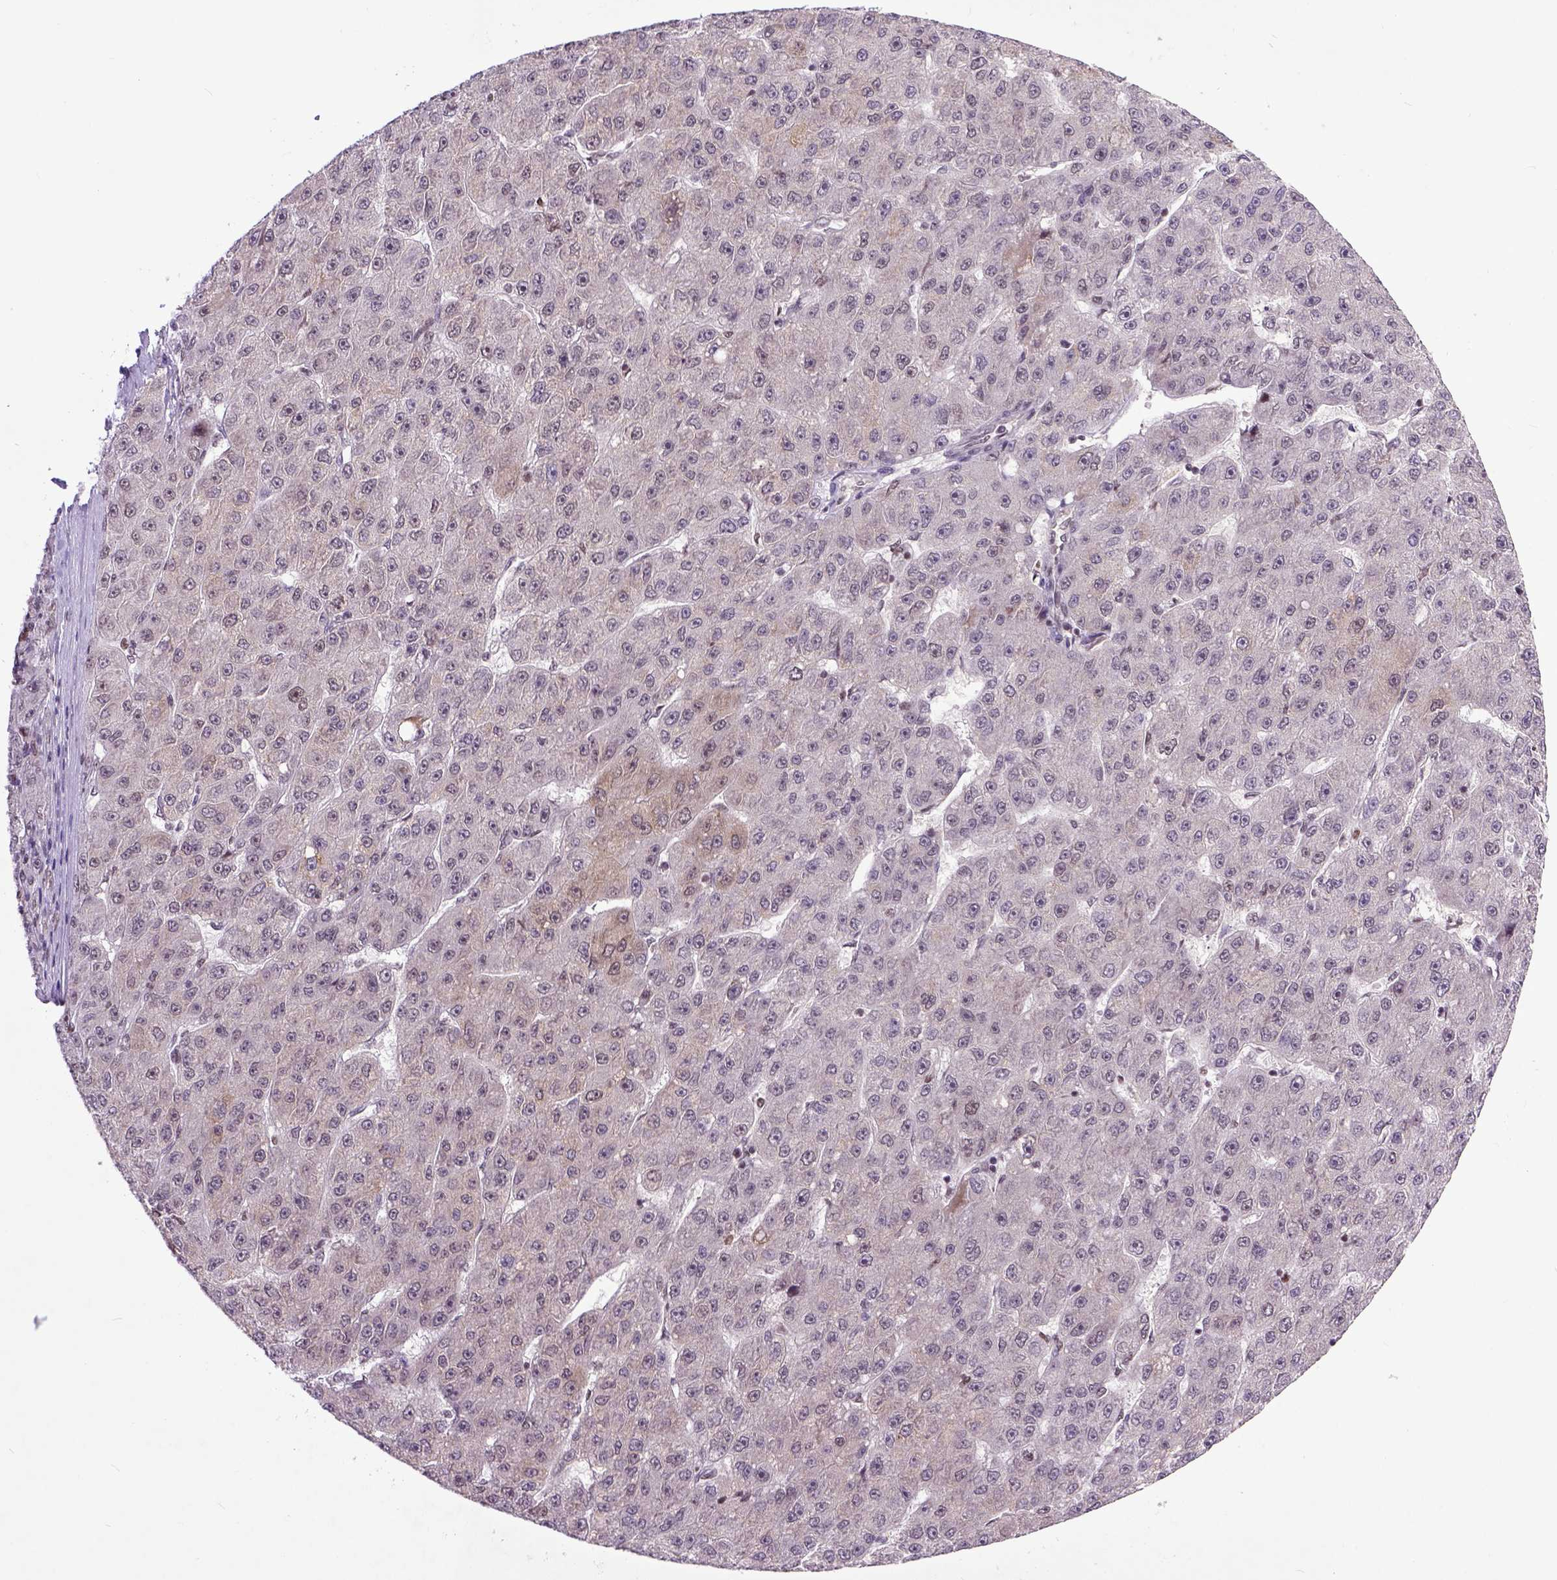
{"staining": {"intensity": "weak", "quantity": "<25%", "location": "cytoplasmic/membranous"}, "tissue": "liver cancer", "cell_type": "Tumor cells", "image_type": "cancer", "snomed": [{"axis": "morphology", "description": "Carcinoma, Hepatocellular, NOS"}, {"axis": "topography", "description": "Liver"}], "caption": "Immunohistochemistry of human liver hepatocellular carcinoma reveals no positivity in tumor cells.", "gene": "RCC2", "patient": {"sex": "male", "age": 67}}